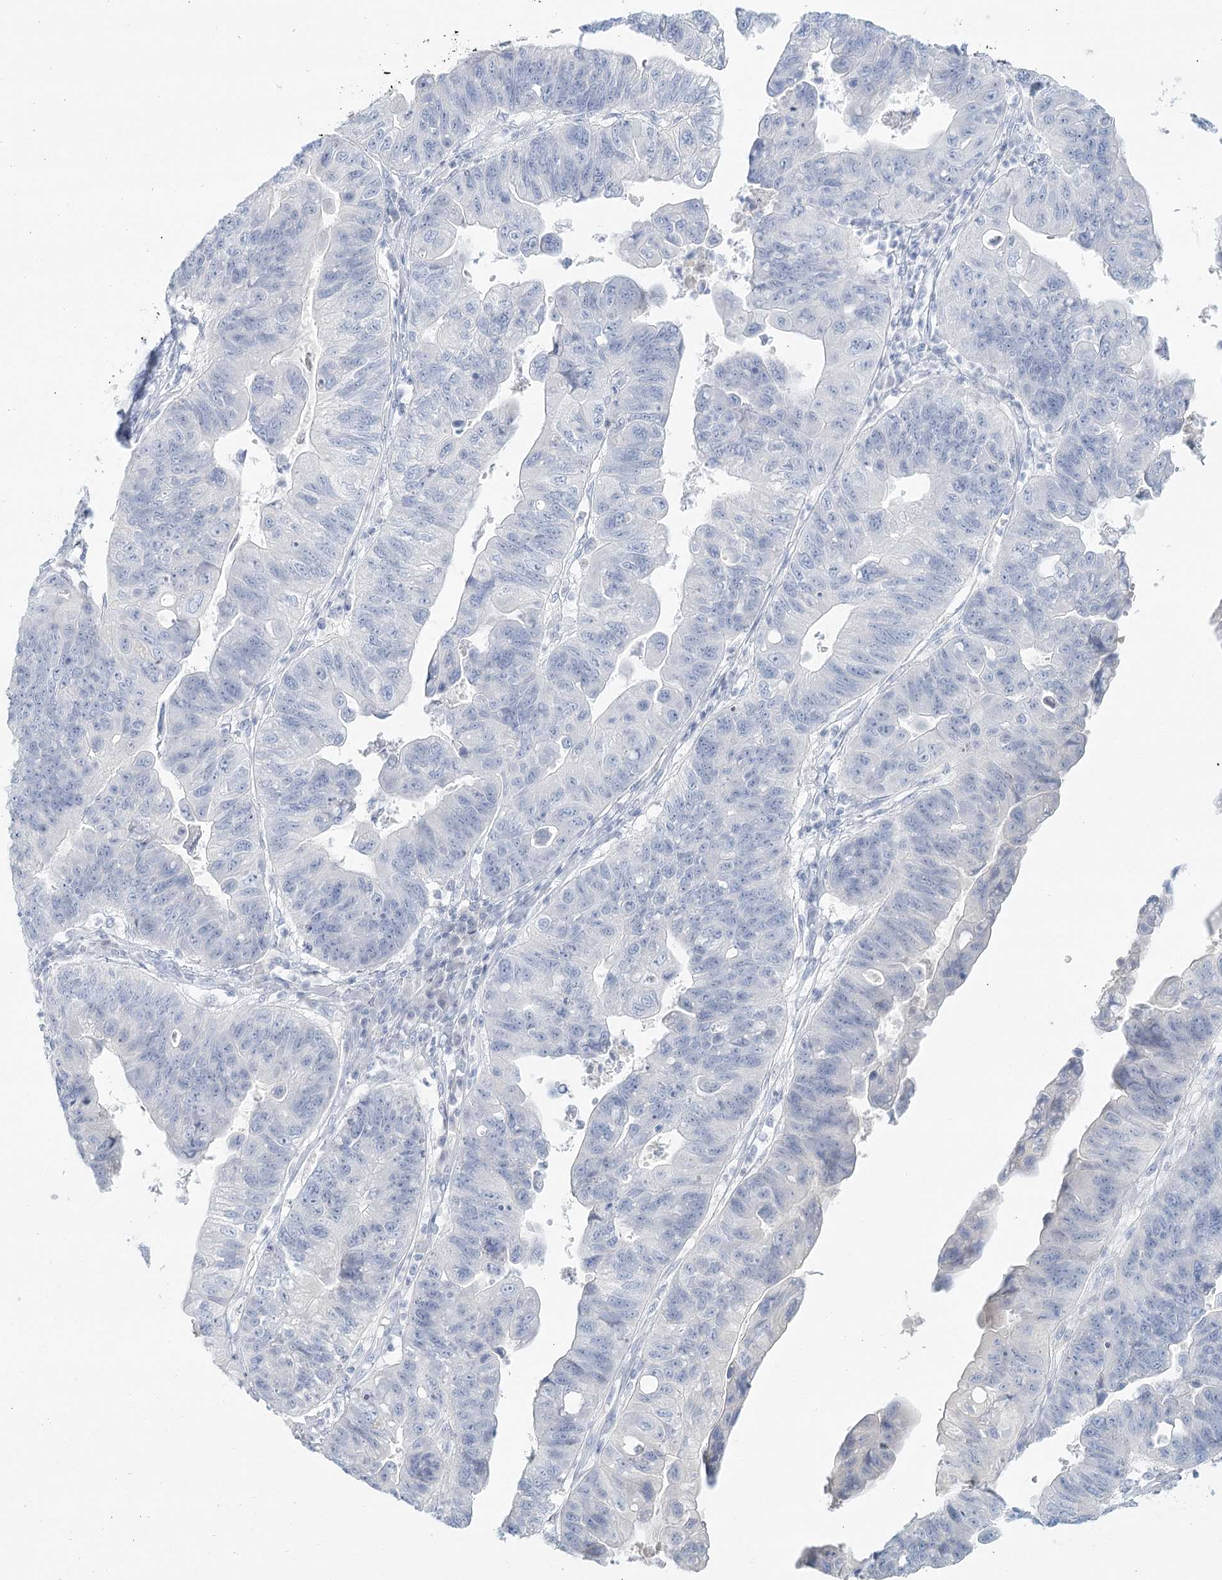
{"staining": {"intensity": "negative", "quantity": "none", "location": "none"}, "tissue": "stomach cancer", "cell_type": "Tumor cells", "image_type": "cancer", "snomed": [{"axis": "morphology", "description": "Adenocarcinoma, NOS"}, {"axis": "topography", "description": "Stomach"}], "caption": "Immunohistochemistry (IHC) histopathology image of stomach cancer (adenocarcinoma) stained for a protein (brown), which demonstrates no expression in tumor cells.", "gene": "DMGDH", "patient": {"sex": "male", "age": 59}}